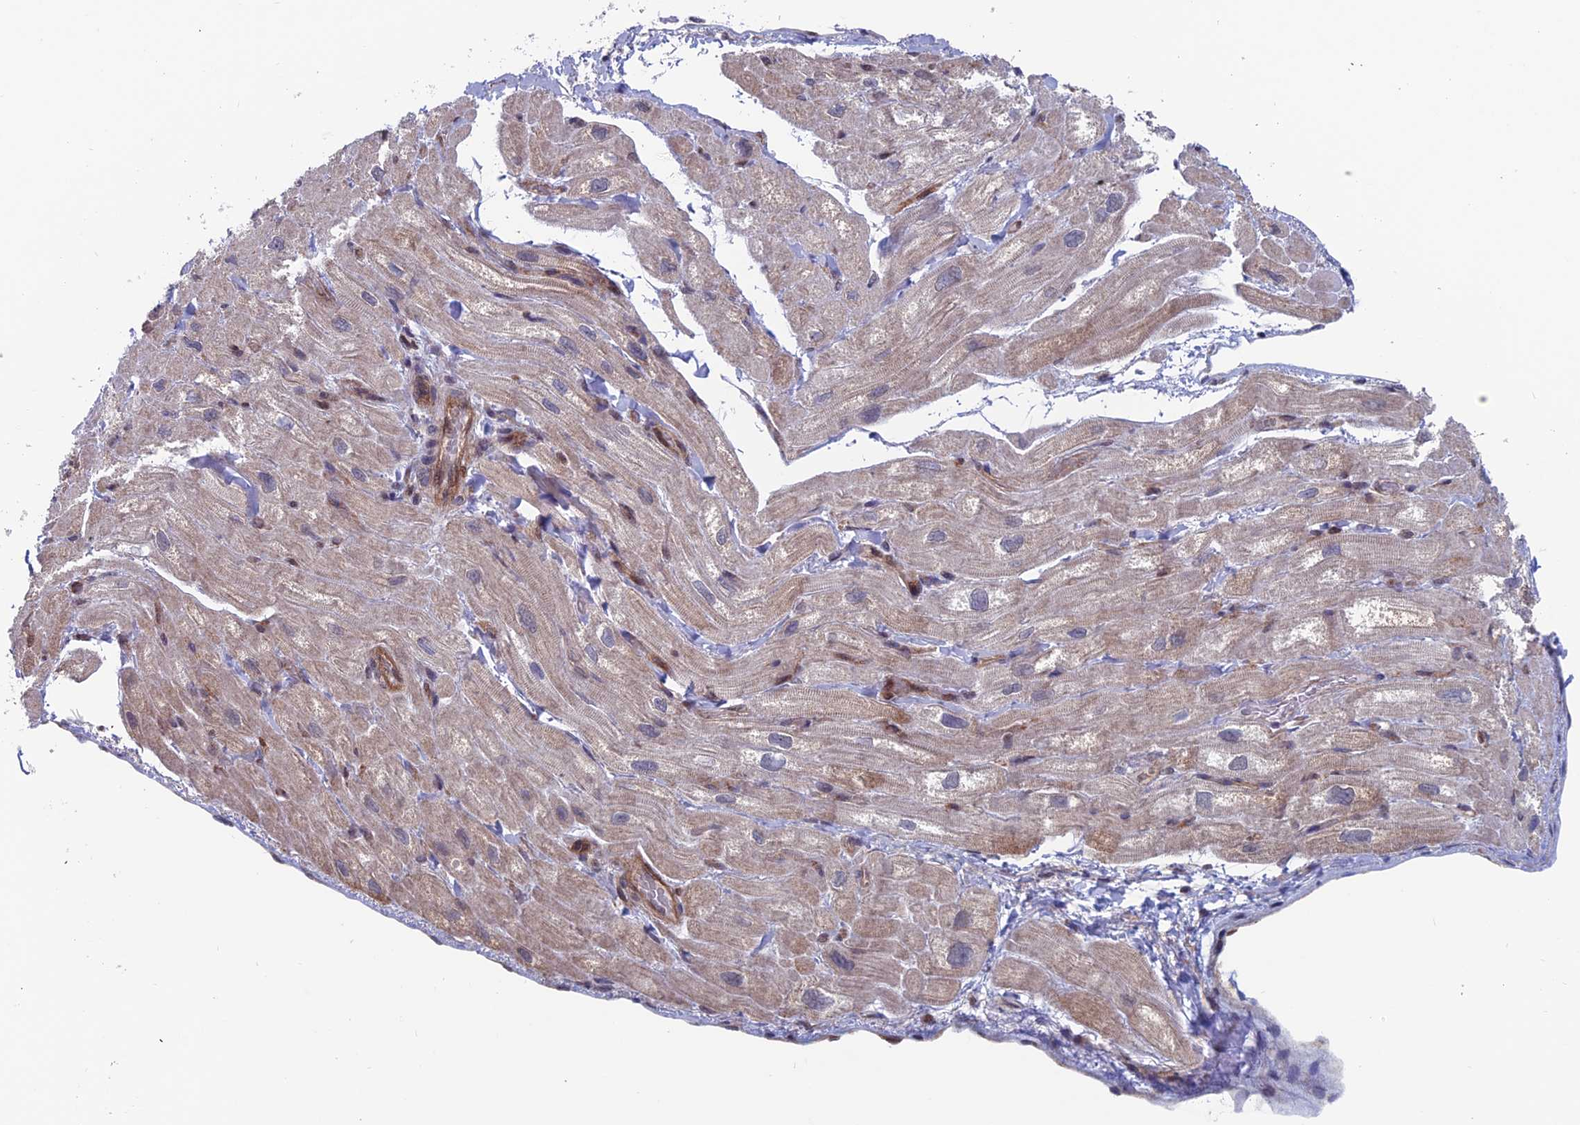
{"staining": {"intensity": "moderate", "quantity": "<25%", "location": "cytoplasmic/membranous"}, "tissue": "heart muscle", "cell_type": "Cardiomyocytes", "image_type": "normal", "snomed": [{"axis": "morphology", "description": "Normal tissue, NOS"}, {"axis": "topography", "description": "Heart"}], "caption": "Protein staining shows moderate cytoplasmic/membranous expression in approximately <25% of cardiomyocytes in normal heart muscle.", "gene": "IGBP1", "patient": {"sex": "male", "age": 65}}